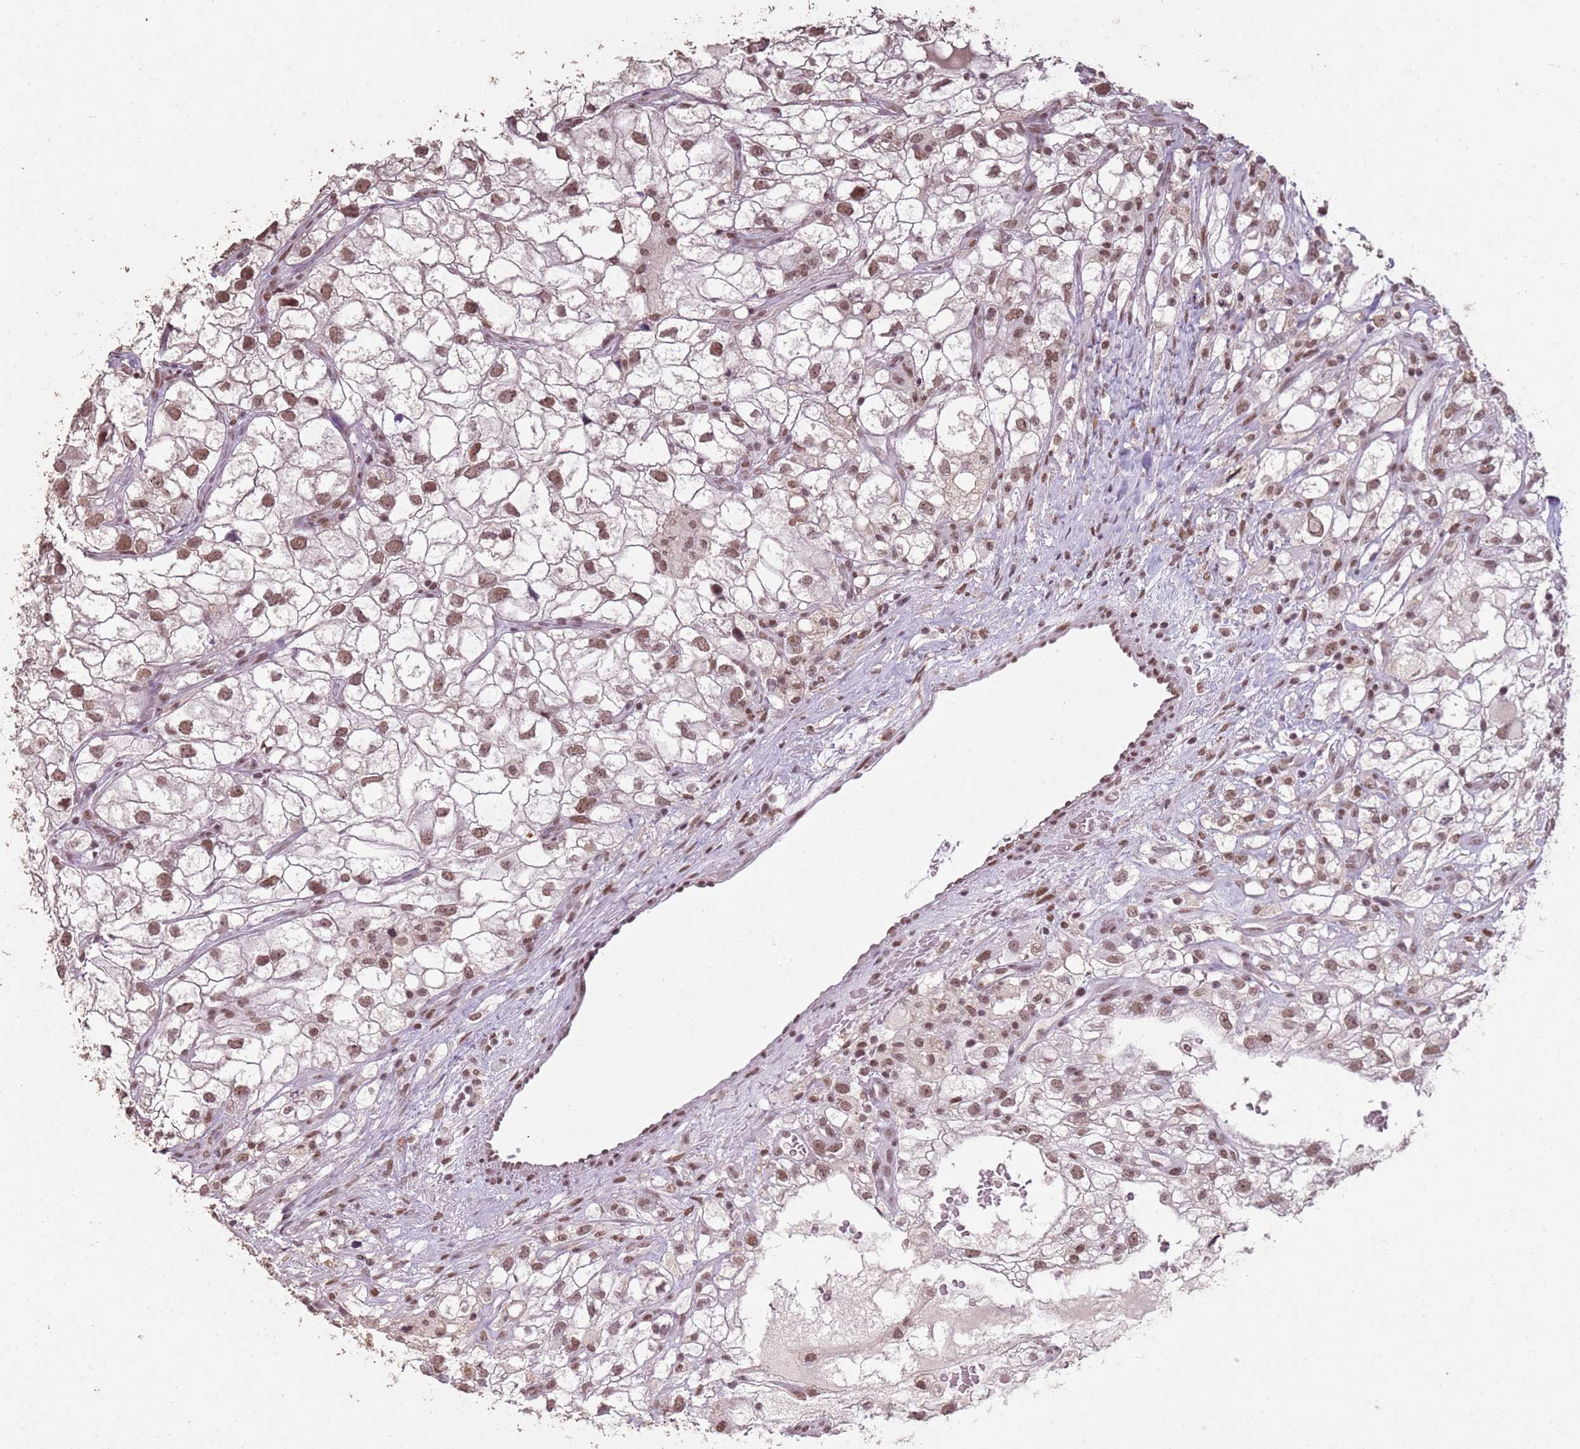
{"staining": {"intensity": "moderate", "quantity": ">75%", "location": "nuclear"}, "tissue": "renal cancer", "cell_type": "Tumor cells", "image_type": "cancer", "snomed": [{"axis": "morphology", "description": "Adenocarcinoma, NOS"}, {"axis": "topography", "description": "Kidney"}], "caption": "Brown immunohistochemical staining in human adenocarcinoma (renal) shows moderate nuclear staining in about >75% of tumor cells.", "gene": "ARL14EP", "patient": {"sex": "male", "age": 59}}